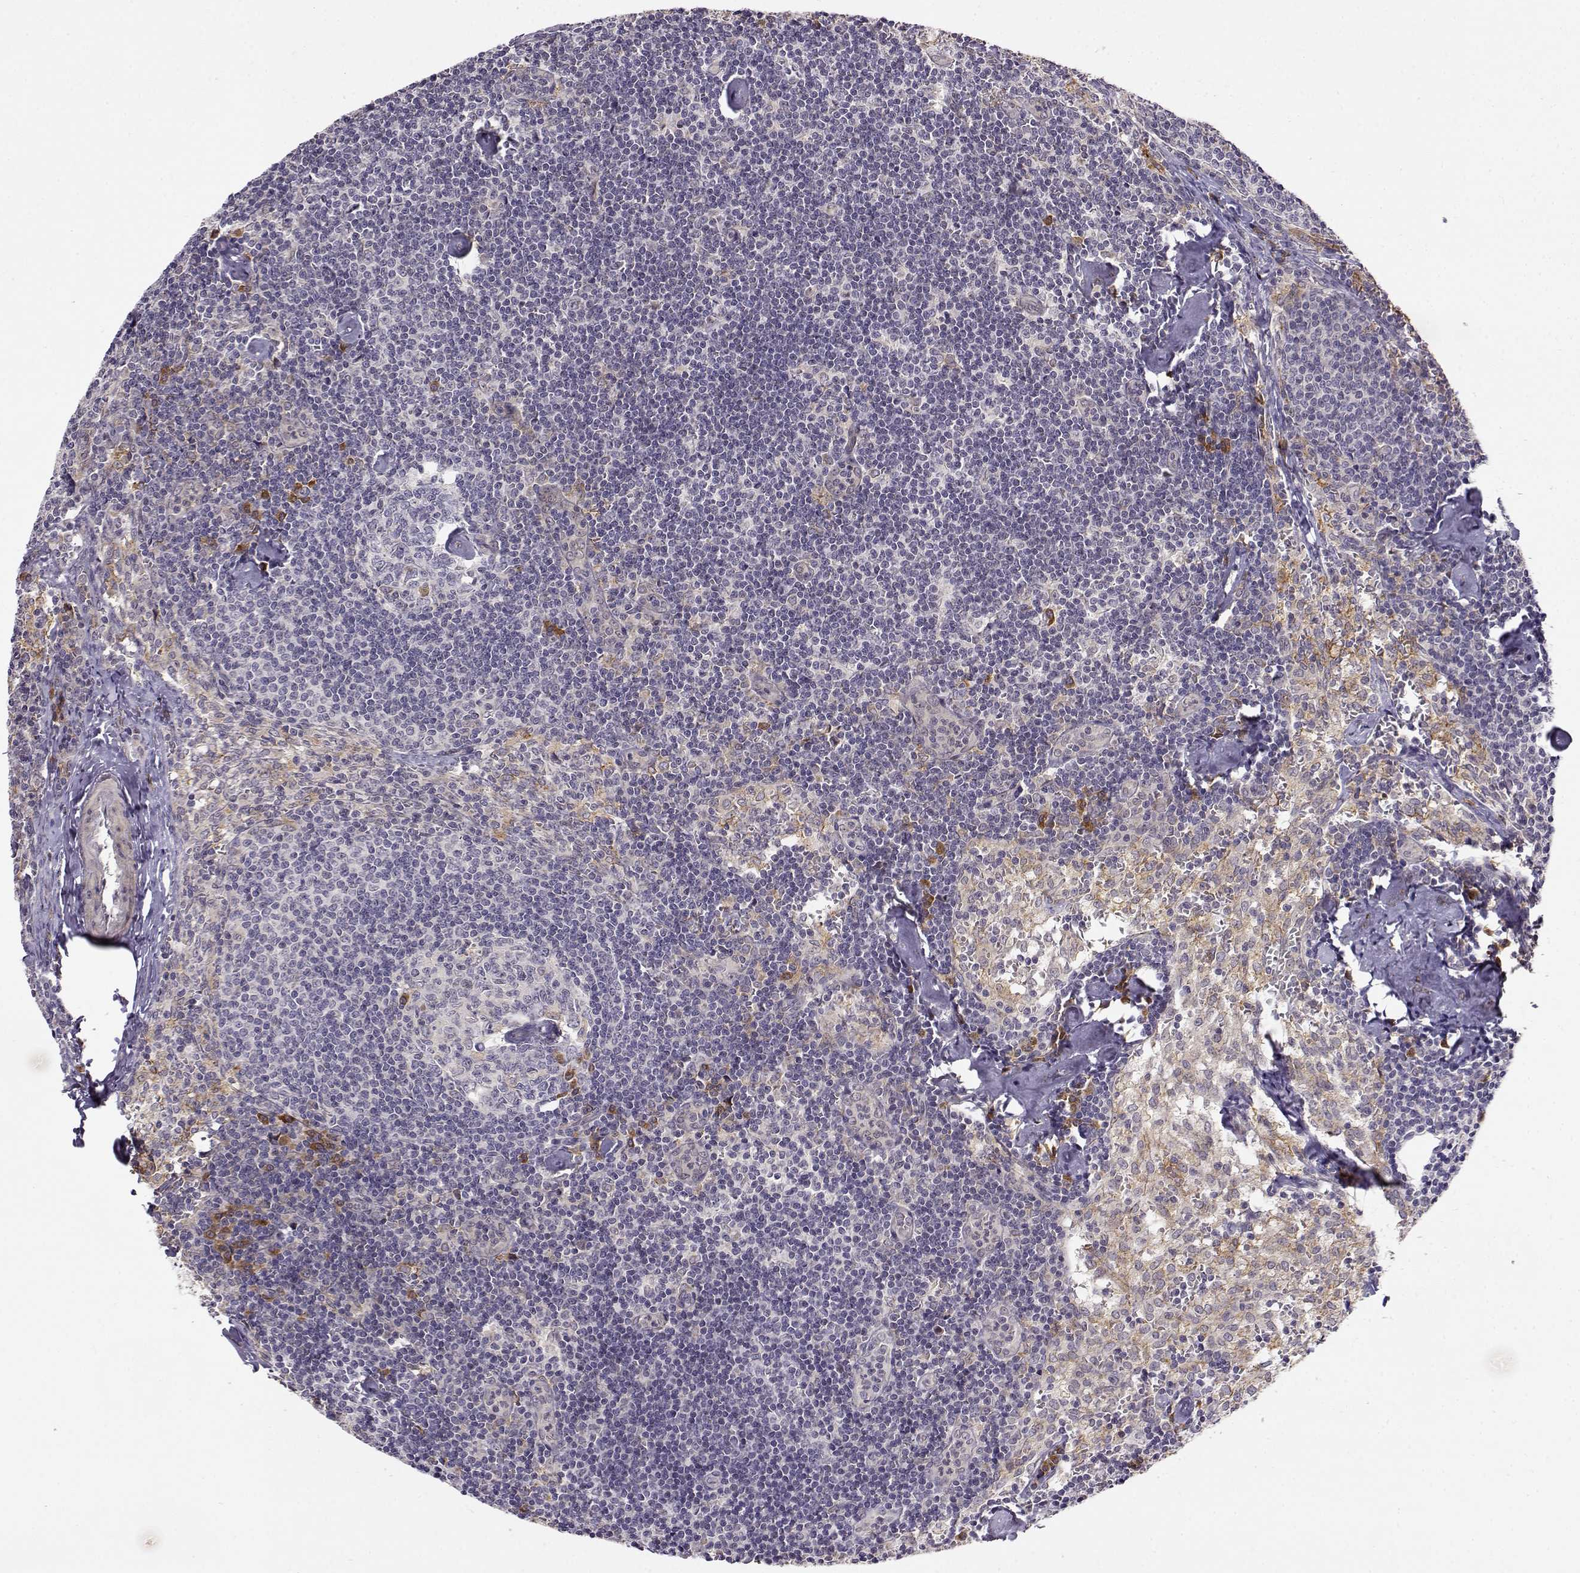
{"staining": {"intensity": "negative", "quantity": "none", "location": "none"}, "tissue": "lymph node", "cell_type": "Germinal center cells", "image_type": "normal", "snomed": [{"axis": "morphology", "description": "Normal tissue, NOS"}, {"axis": "topography", "description": "Lymph node"}], "caption": "Unremarkable lymph node was stained to show a protein in brown. There is no significant staining in germinal center cells.", "gene": "ERGIC2", "patient": {"sex": "female", "age": 50}}